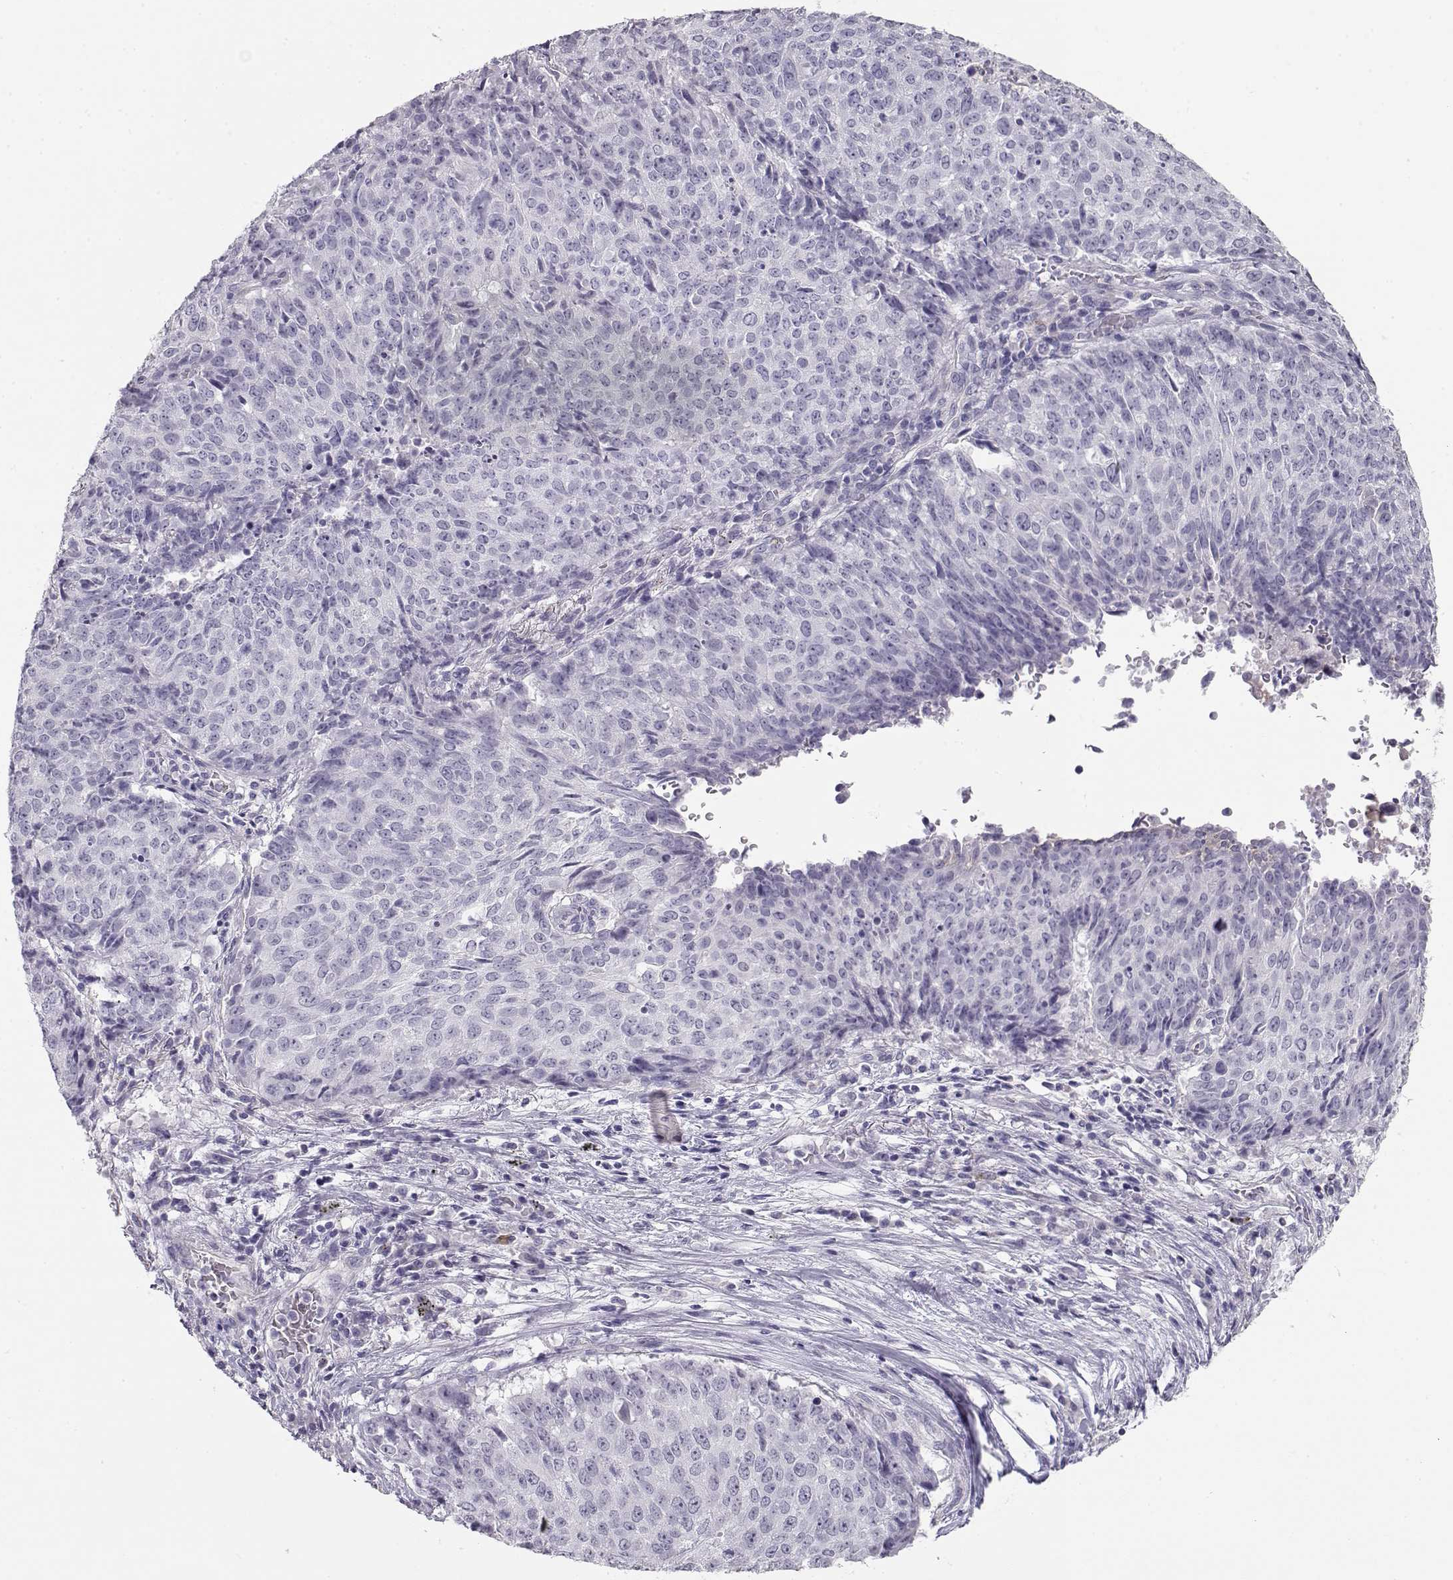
{"staining": {"intensity": "negative", "quantity": "none", "location": "none"}, "tissue": "lung cancer", "cell_type": "Tumor cells", "image_type": "cancer", "snomed": [{"axis": "morphology", "description": "Normal tissue, NOS"}, {"axis": "morphology", "description": "Squamous cell carcinoma, NOS"}, {"axis": "topography", "description": "Bronchus"}, {"axis": "topography", "description": "Lung"}], "caption": "Immunohistochemistry (IHC) of human lung squamous cell carcinoma displays no expression in tumor cells.", "gene": "NUTM1", "patient": {"sex": "male", "age": 64}}